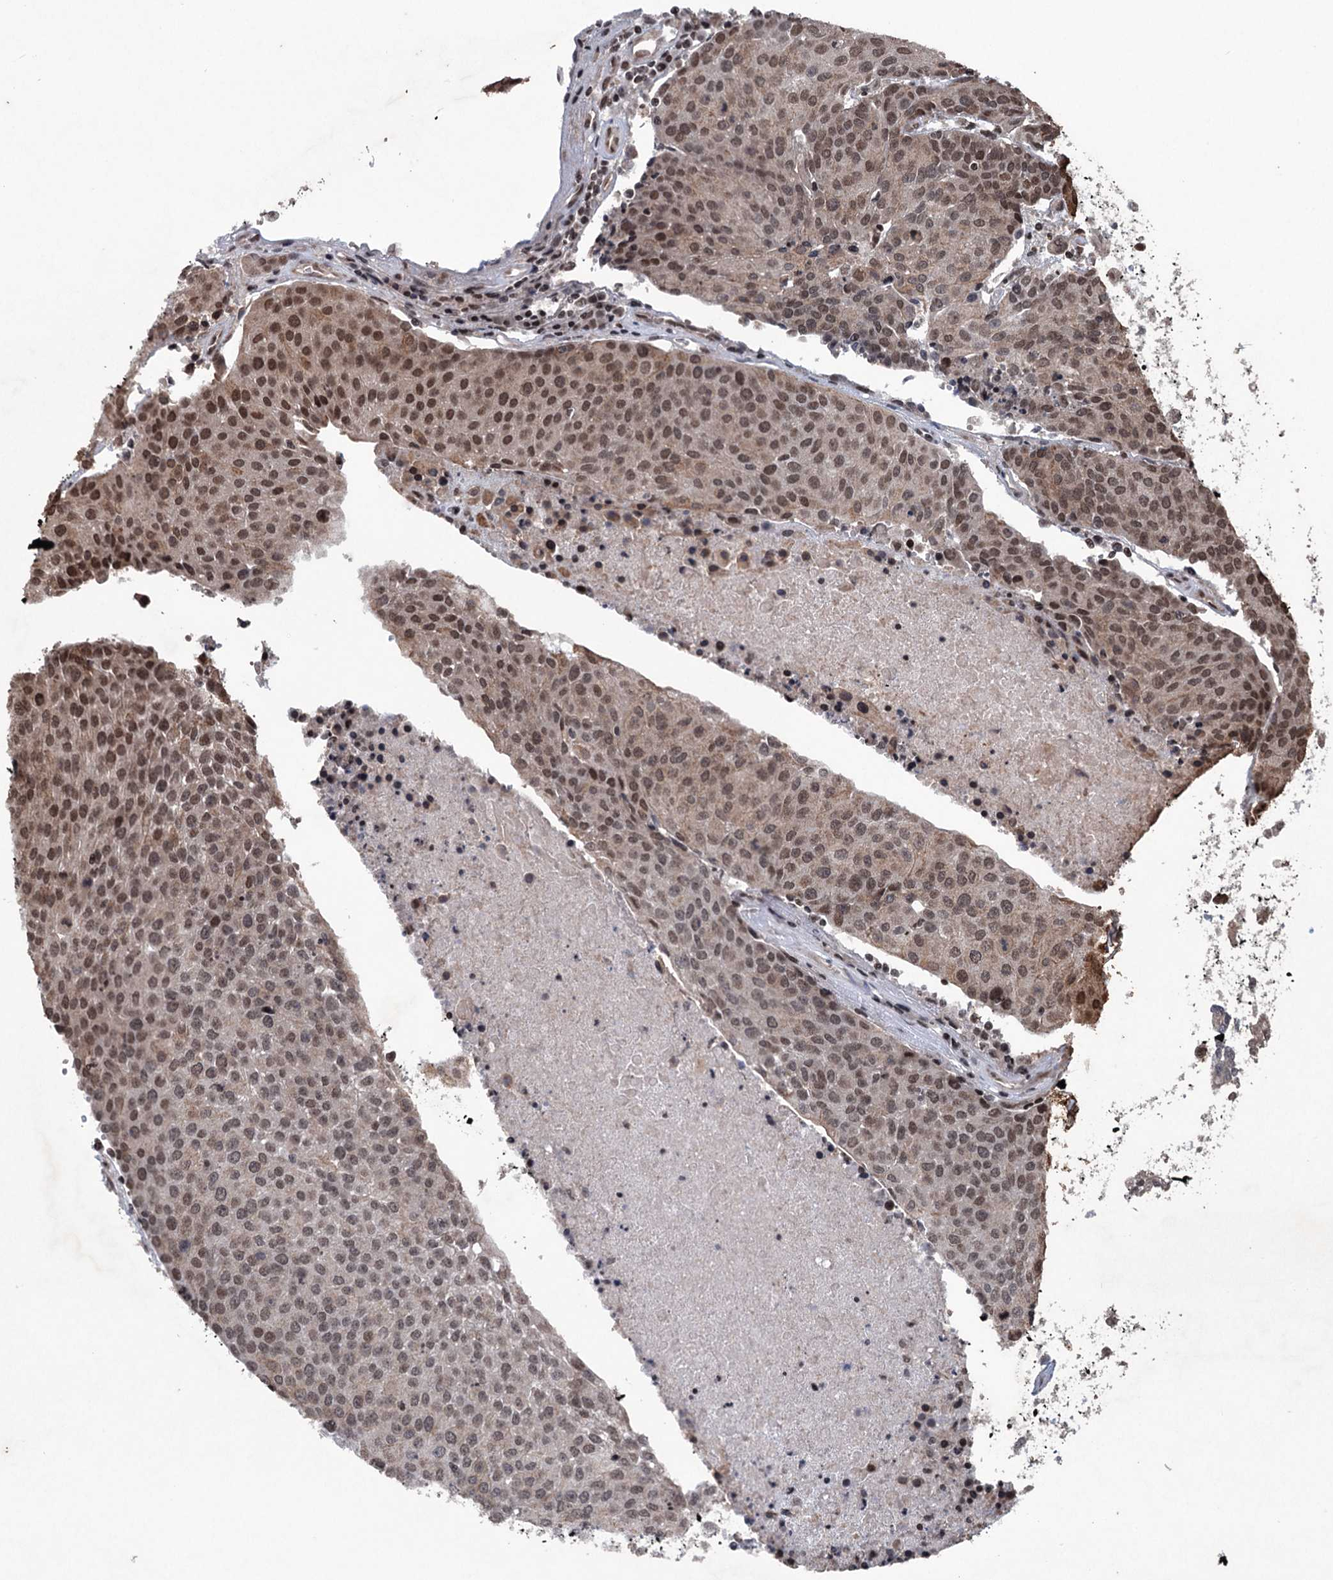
{"staining": {"intensity": "moderate", "quantity": ">75%", "location": "cytoplasmic/membranous,nuclear"}, "tissue": "urothelial cancer", "cell_type": "Tumor cells", "image_type": "cancer", "snomed": [{"axis": "morphology", "description": "Urothelial carcinoma, High grade"}, {"axis": "topography", "description": "Urinary bladder"}], "caption": "Tumor cells demonstrate medium levels of moderate cytoplasmic/membranous and nuclear expression in approximately >75% of cells in urothelial cancer.", "gene": "EYA4", "patient": {"sex": "female", "age": 85}}